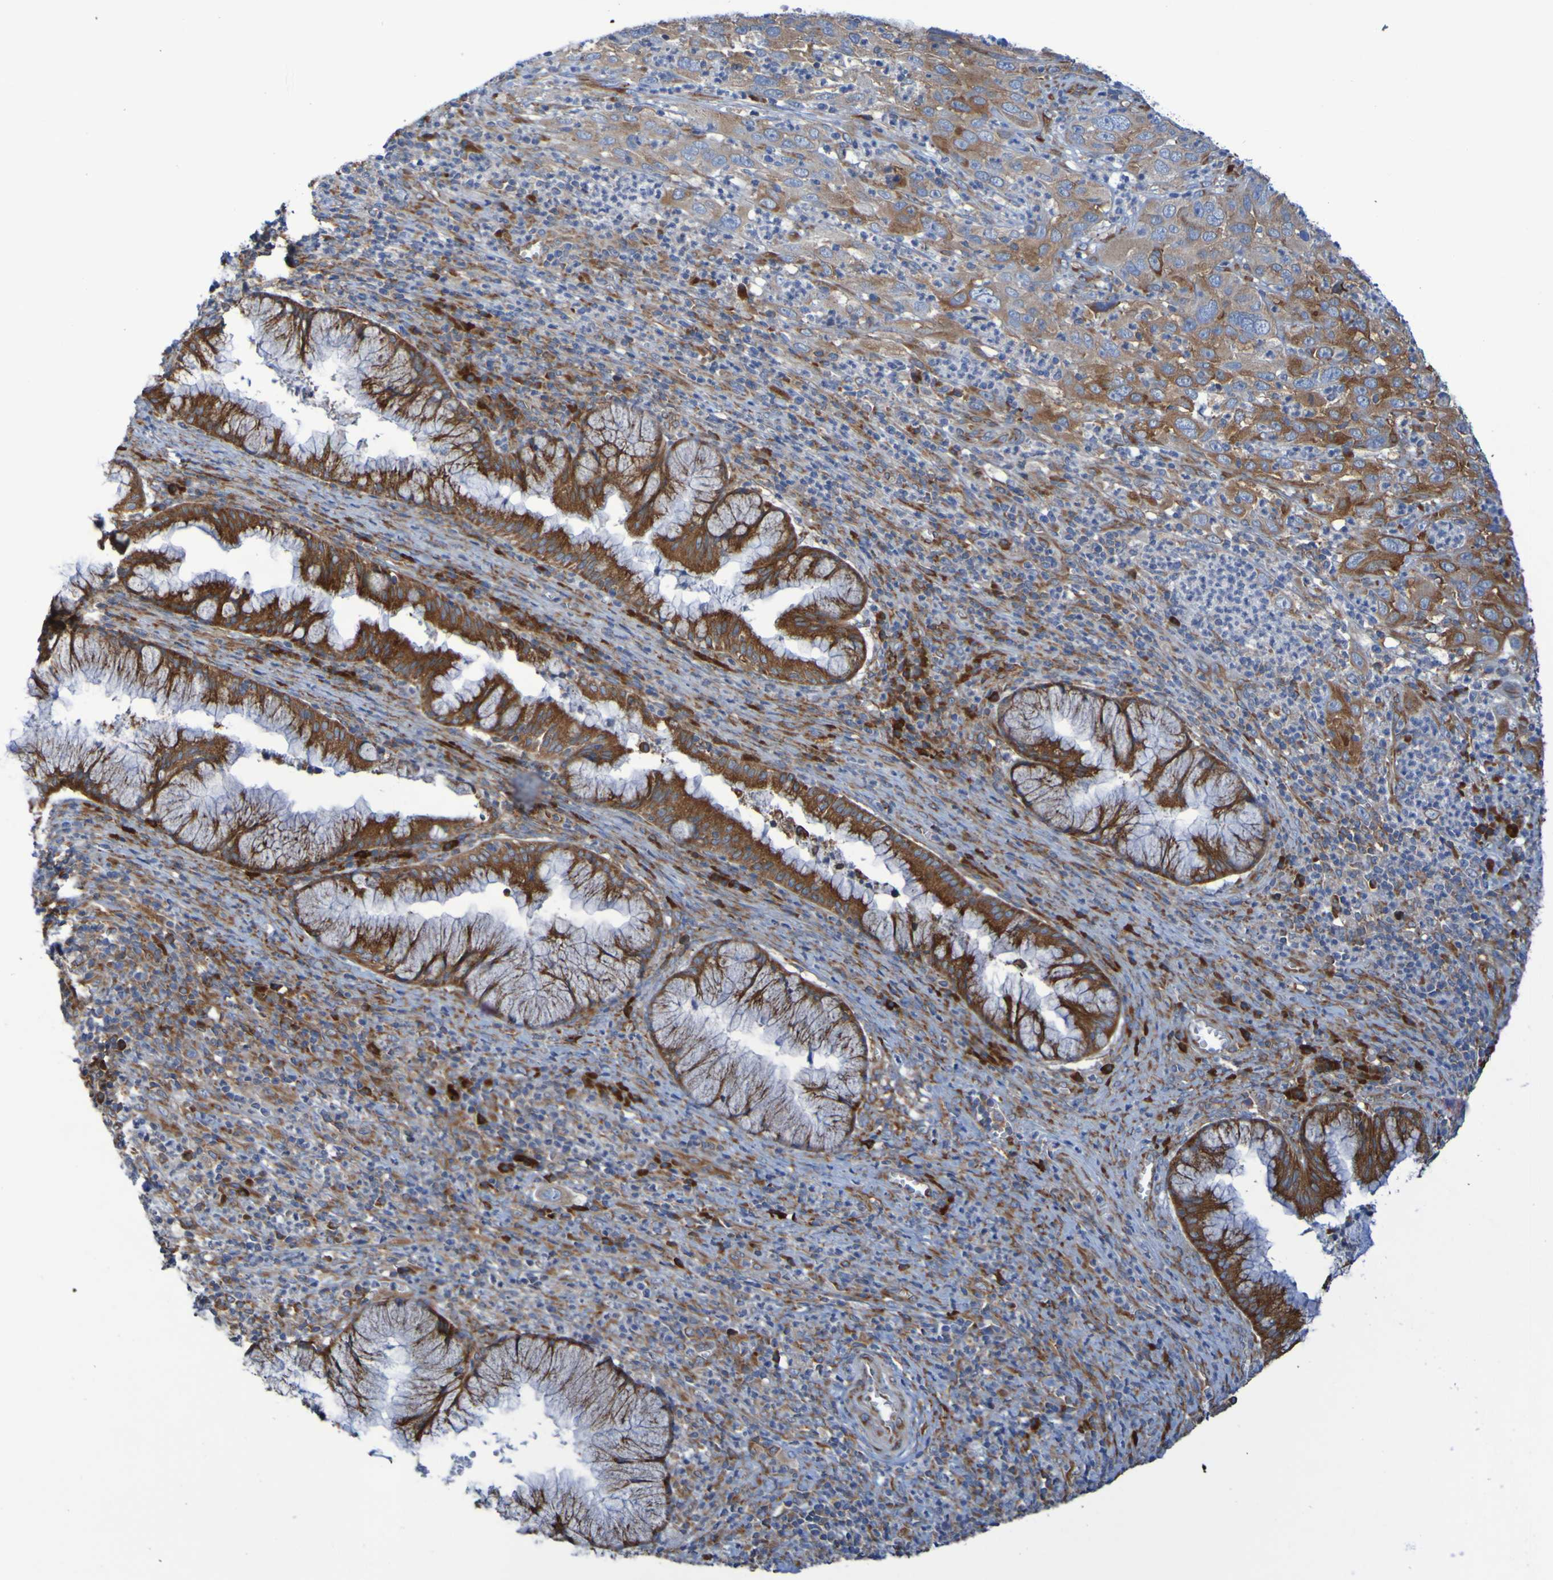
{"staining": {"intensity": "strong", "quantity": ">75%", "location": "cytoplasmic/membranous"}, "tissue": "cervical cancer", "cell_type": "Tumor cells", "image_type": "cancer", "snomed": [{"axis": "morphology", "description": "Squamous cell carcinoma, NOS"}, {"axis": "topography", "description": "Cervix"}], "caption": "The photomicrograph exhibits staining of cervical cancer, revealing strong cytoplasmic/membranous protein positivity (brown color) within tumor cells.", "gene": "FKBP3", "patient": {"sex": "female", "age": 32}}